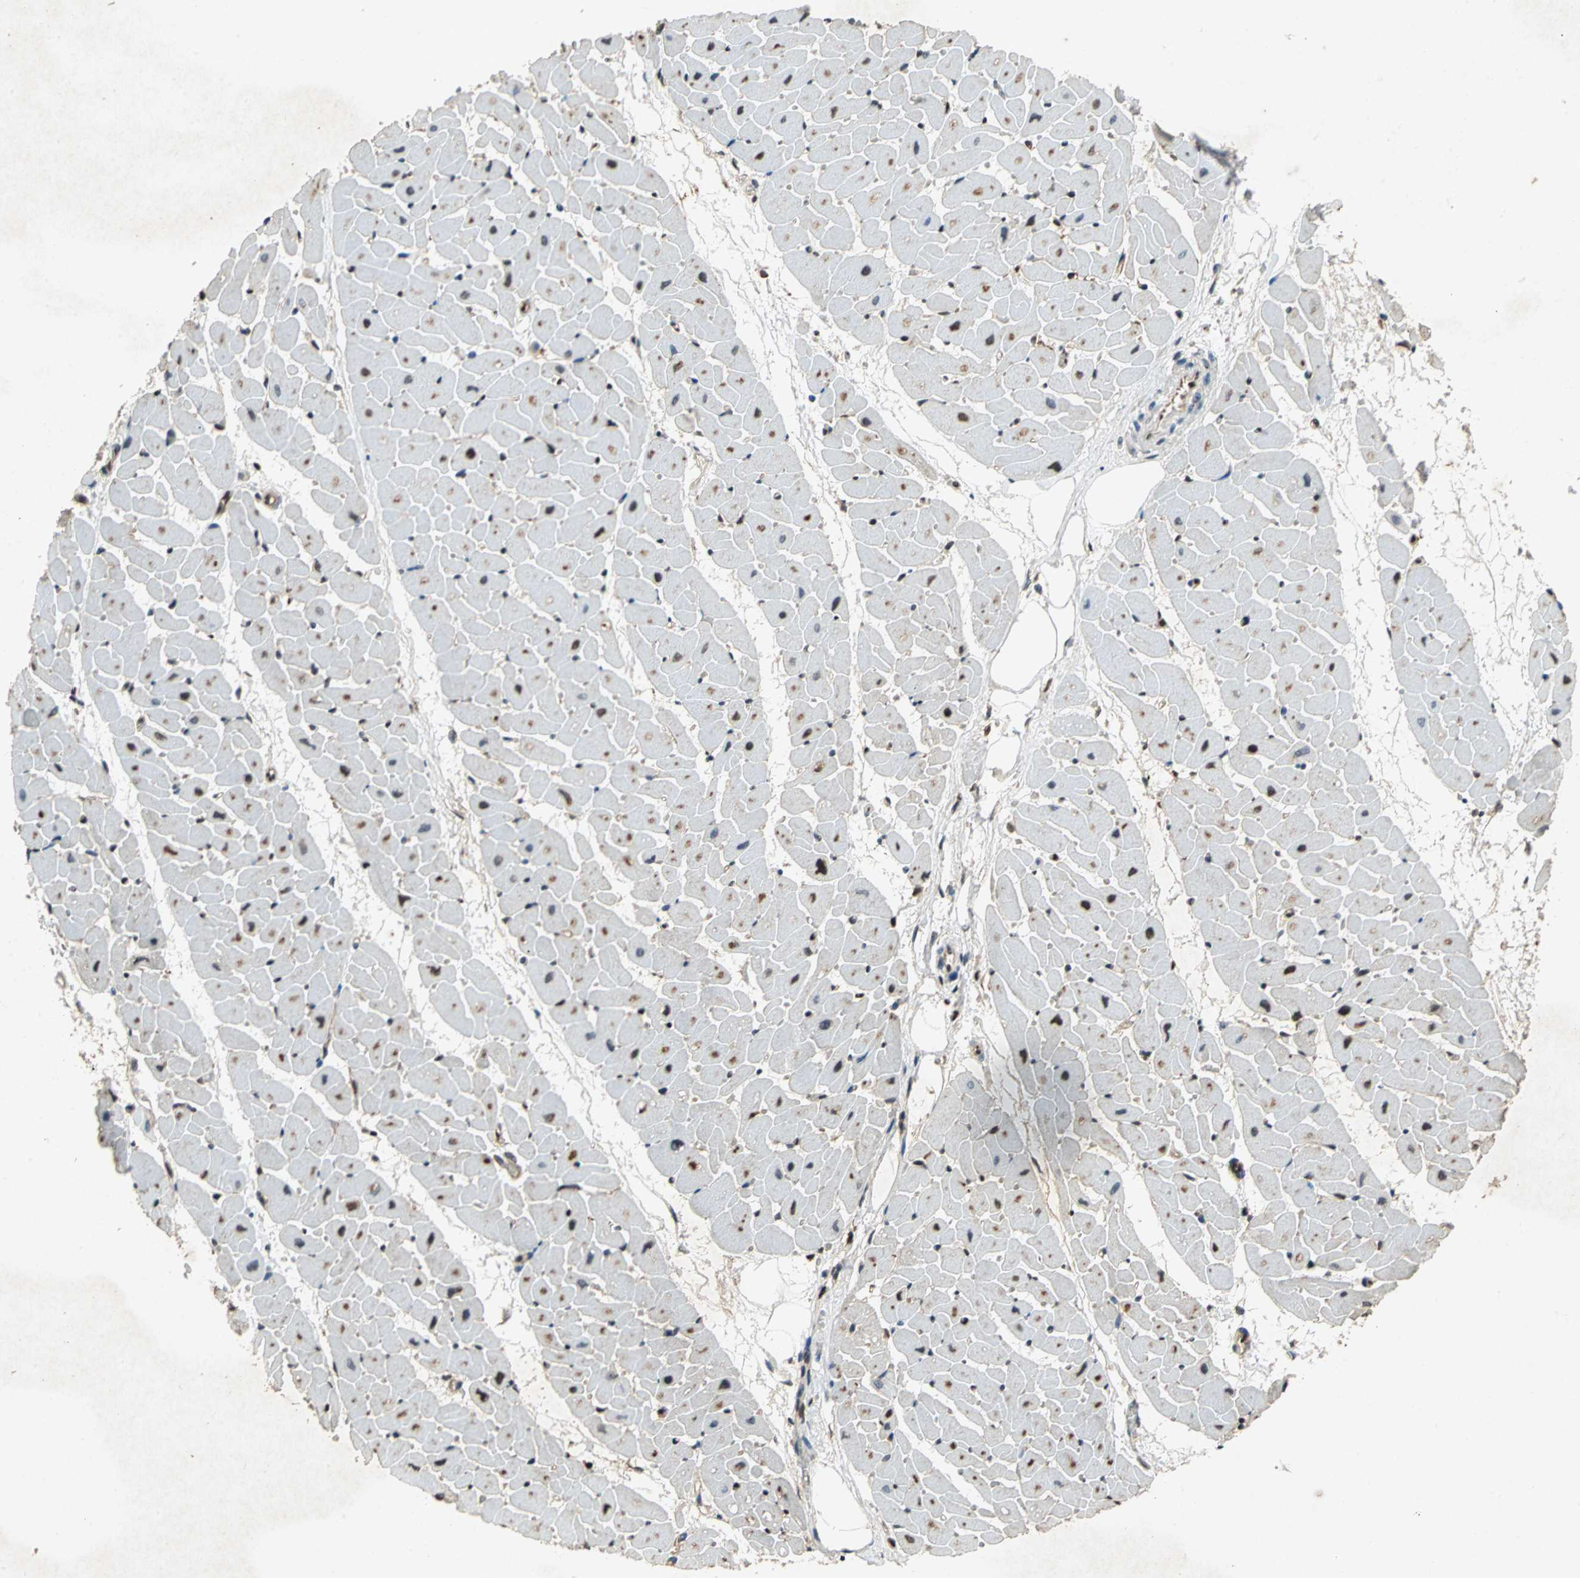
{"staining": {"intensity": "strong", "quantity": ">75%", "location": "nuclear"}, "tissue": "heart muscle", "cell_type": "Cardiomyocytes", "image_type": "normal", "snomed": [{"axis": "morphology", "description": "Normal tissue, NOS"}, {"axis": "topography", "description": "Heart"}], "caption": "Immunohistochemical staining of unremarkable human heart muscle shows strong nuclear protein expression in approximately >75% of cardiomyocytes. (brown staining indicates protein expression, while blue staining denotes nuclei).", "gene": "ANP32A", "patient": {"sex": "female", "age": 19}}